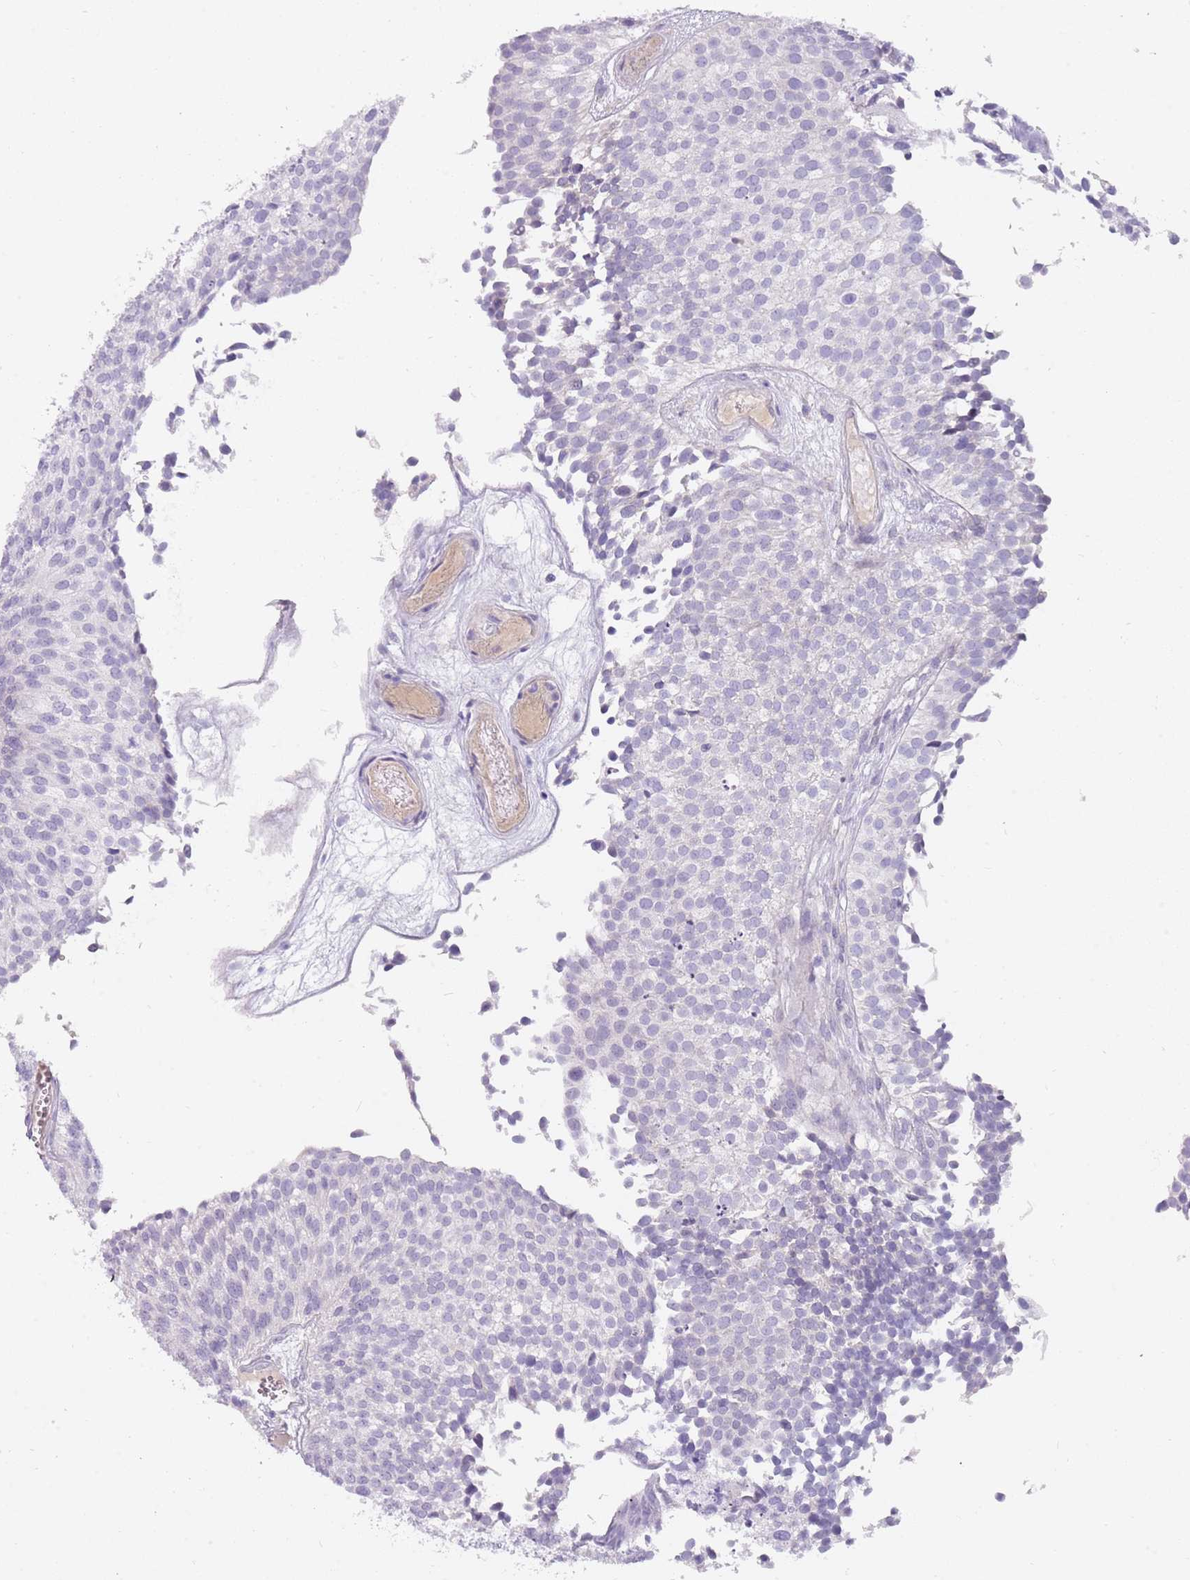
{"staining": {"intensity": "negative", "quantity": "none", "location": "none"}, "tissue": "urothelial cancer", "cell_type": "Tumor cells", "image_type": "cancer", "snomed": [{"axis": "morphology", "description": "Urothelial carcinoma, Low grade"}, {"axis": "topography", "description": "Urinary bladder"}], "caption": "The histopathology image reveals no significant positivity in tumor cells of low-grade urothelial carcinoma.", "gene": "DDX4", "patient": {"sex": "male", "age": 84}}